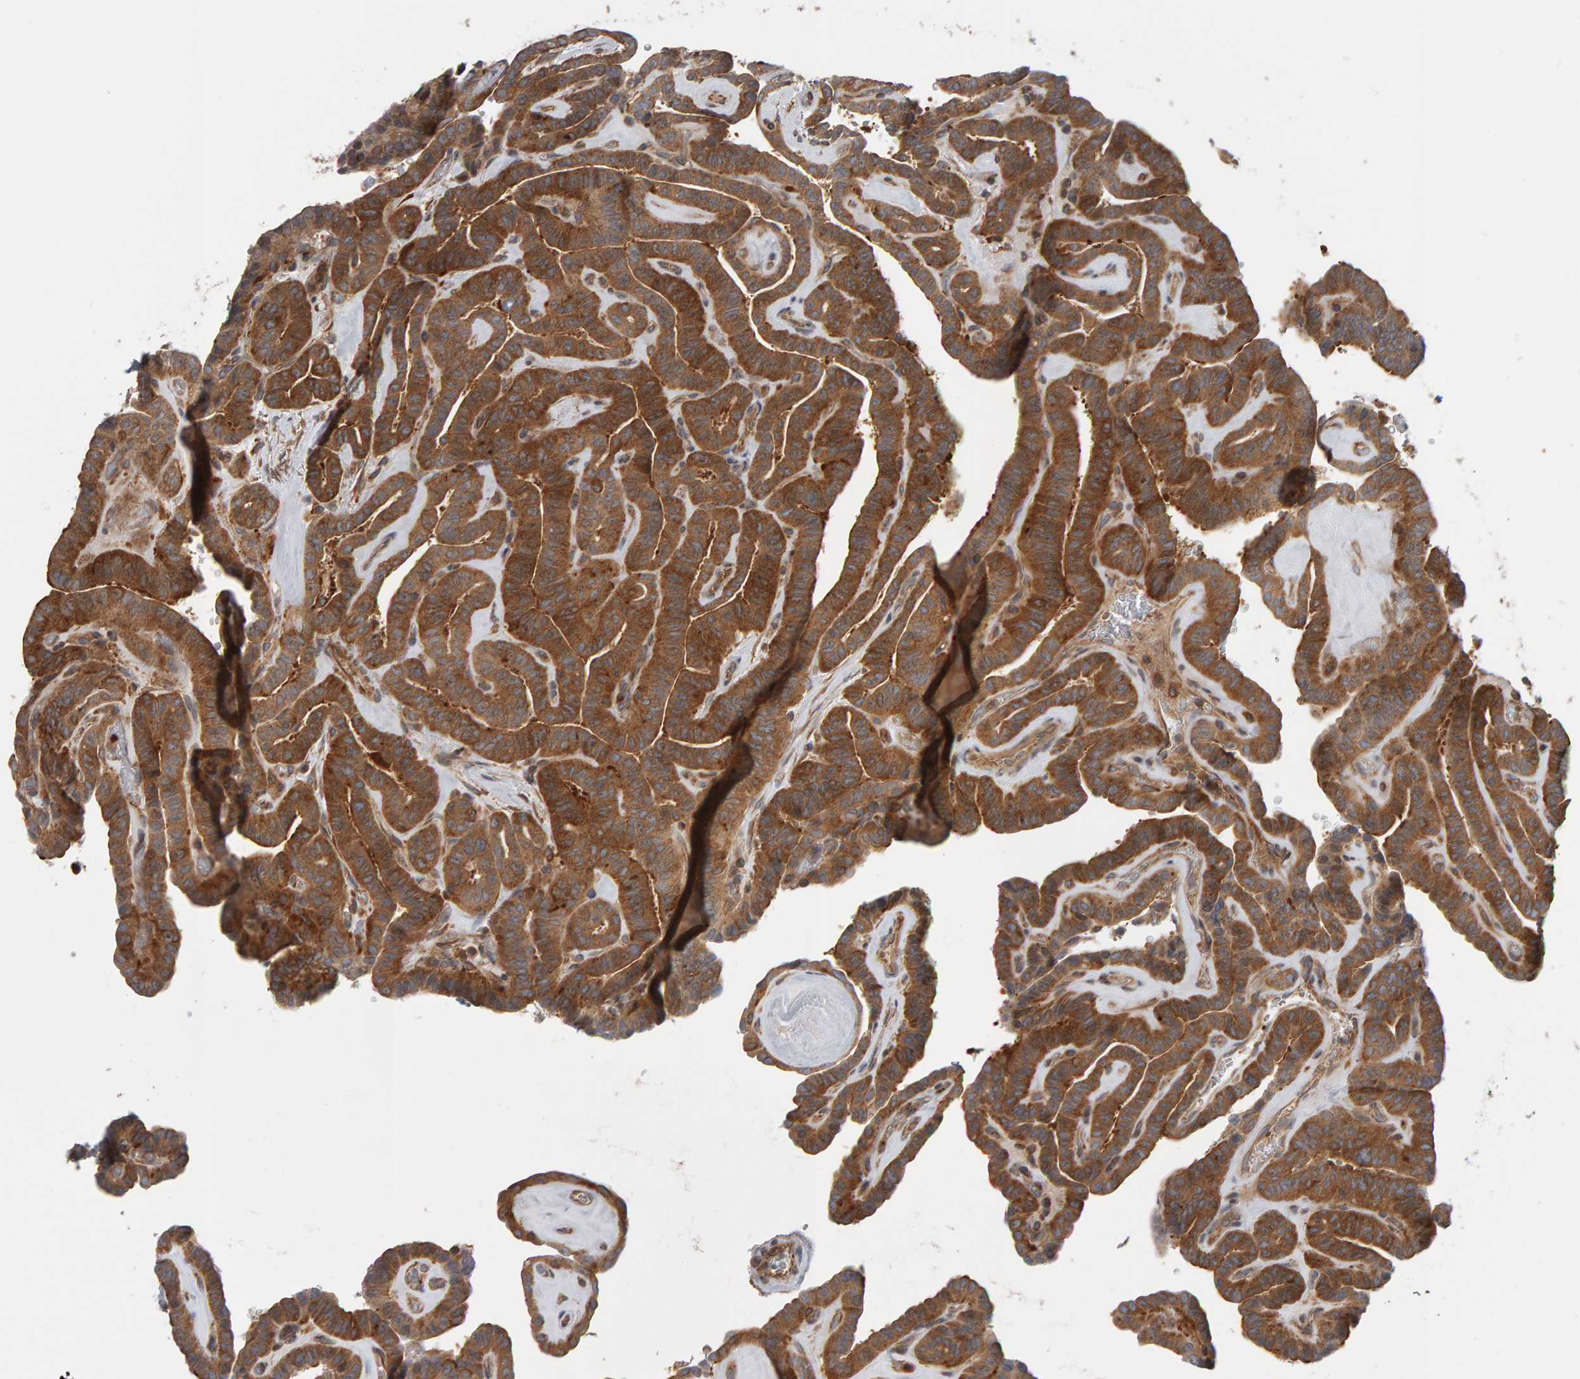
{"staining": {"intensity": "moderate", "quantity": ">75%", "location": "cytoplasmic/membranous"}, "tissue": "thyroid cancer", "cell_type": "Tumor cells", "image_type": "cancer", "snomed": [{"axis": "morphology", "description": "Papillary adenocarcinoma, NOS"}, {"axis": "topography", "description": "Thyroid gland"}], "caption": "A micrograph of human papillary adenocarcinoma (thyroid) stained for a protein demonstrates moderate cytoplasmic/membranous brown staining in tumor cells.", "gene": "C9orf72", "patient": {"sex": "male", "age": 77}}